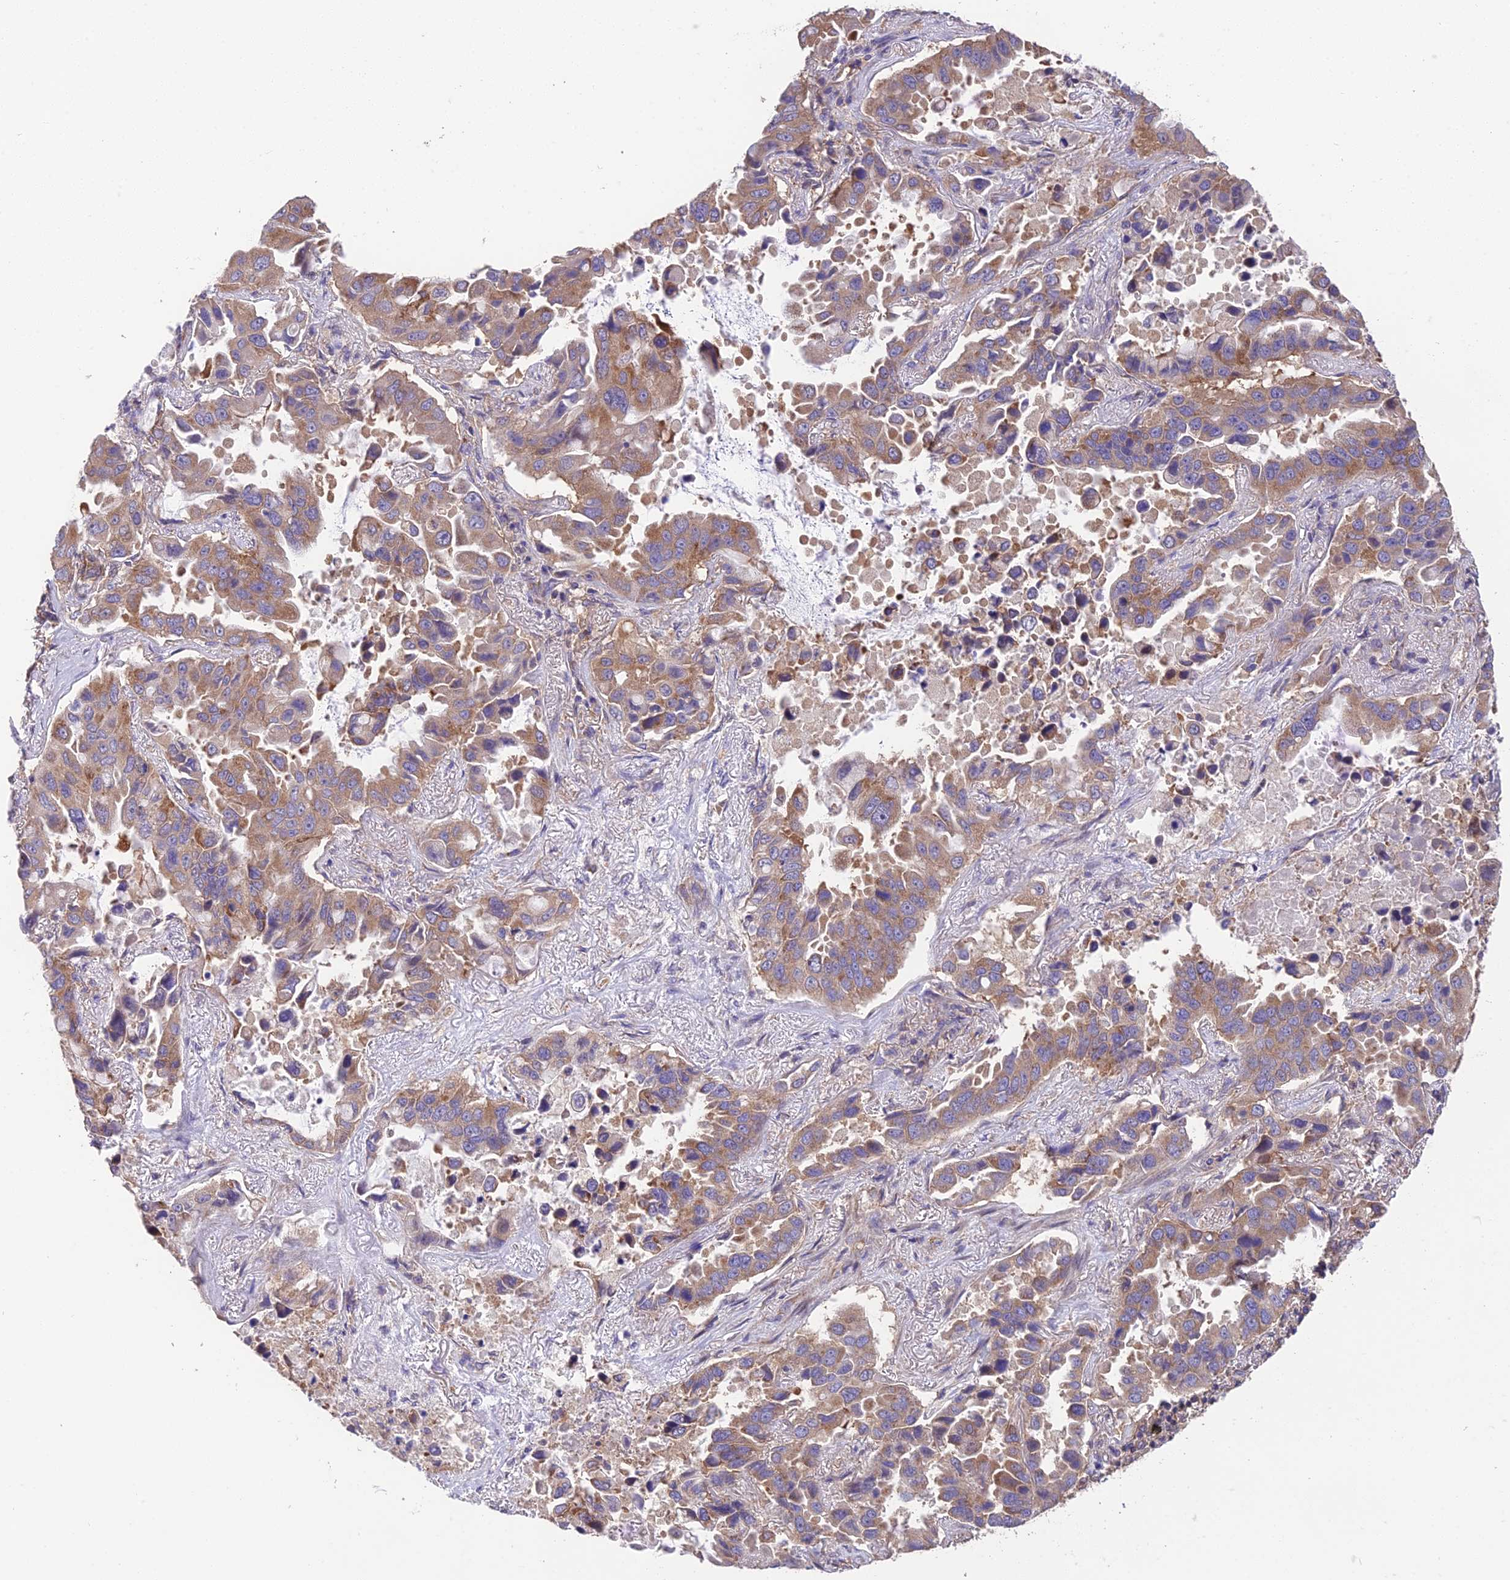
{"staining": {"intensity": "moderate", "quantity": ">75%", "location": "cytoplasmic/membranous"}, "tissue": "lung cancer", "cell_type": "Tumor cells", "image_type": "cancer", "snomed": [{"axis": "morphology", "description": "Adenocarcinoma, NOS"}, {"axis": "topography", "description": "Lung"}], "caption": "Immunohistochemistry (DAB (3,3'-diaminobenzidine)) staining of human lung adenocarcinoma reveals moderate cytoplasmic/membranous protein positivity in about >75% of tumor cells.", "gene": "BLOC1S4", "patient": {"sex": "male", "age": 64}}